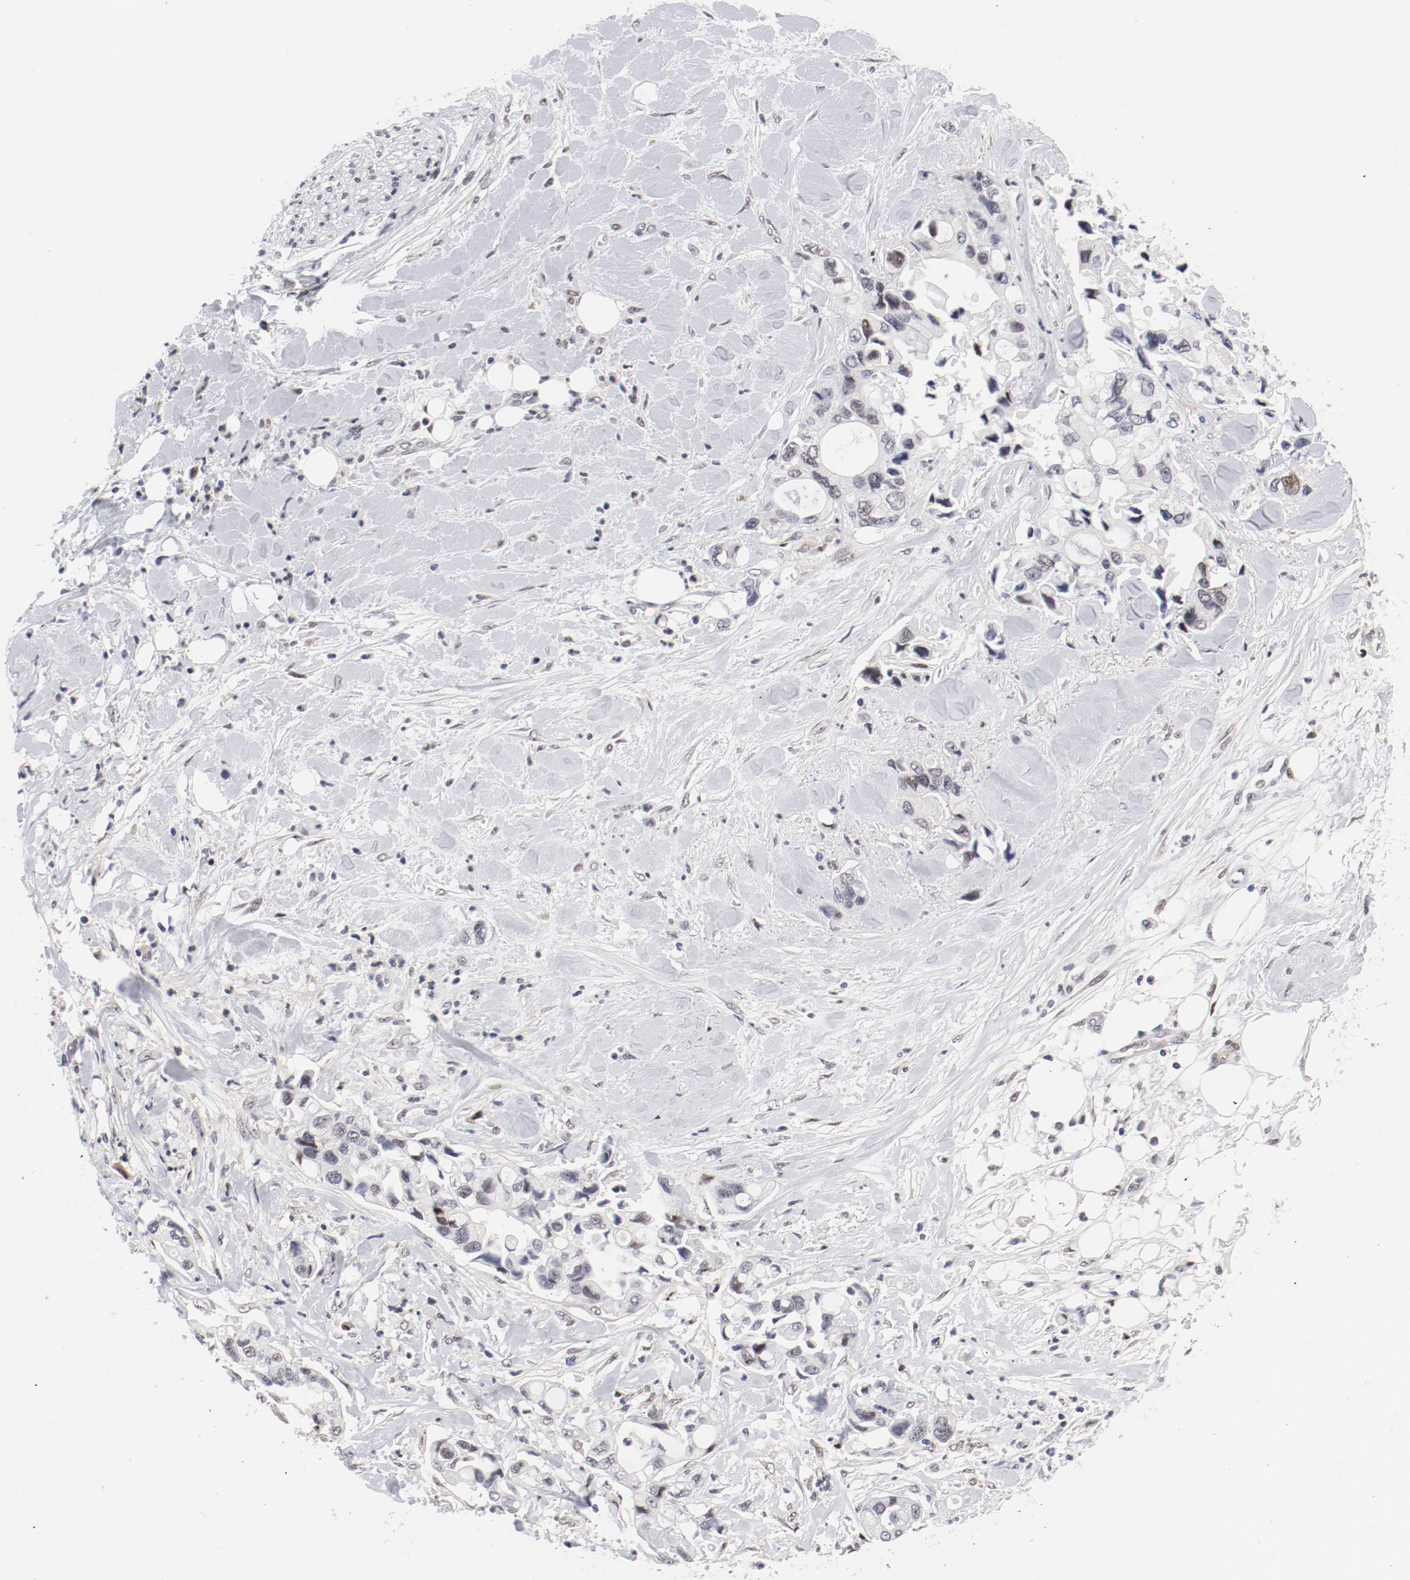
{"staining": {"intensity": "negative", "quantity": "none", "location": "none"}, "tissue": "pancreatic cancer", "cell_type": "Tumor cells", "image_type": "cancer", "snomed": [{"axis": "morphology", "description": "Adenocarcinoma, NOS"}, {"axis": "topography", "description": "Pancreas"}], "caption": "Tumor cells show no significant positivity in pancreatic adenocarcinoma.", "gene": "FSCB", "patient": {"sex": "male", "age": 70}}